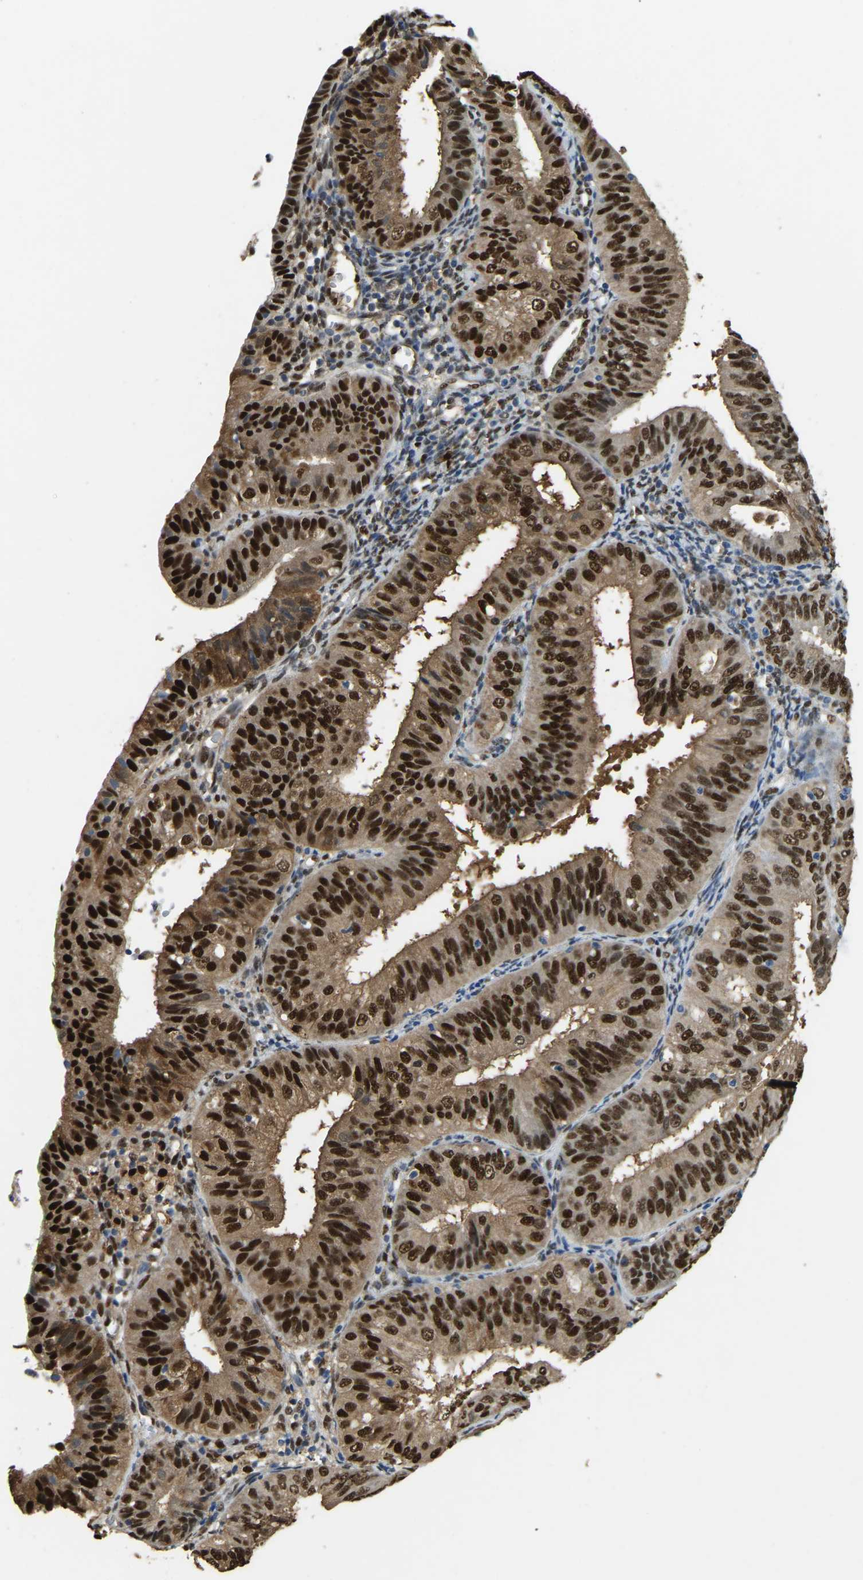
{"staining": {"intensity": "strong", "quantity": ">75%", "location": "cytoplasmic/membranous,nuclear"}, "tissue": "endometrial cancer", "cell_type": "Tumor cells", "image_type": "cancer", "snomed": [{"axis": "morphology", "description": "Adenocarcinoma, NOS"}, {"axis": "topography", "description": "Endometrium"}], "caption": "IHC micrograph of neoplastic tissue: human endometrial cancer stained using immunohistochemistry shows high levels of strong protein expression localized specifically in the cytoplasmic/membranous and nuclear of tumor cells, appearing as a cytoplasmic/membranous and nuclear brown color.", "gene": "NANS", "patient": {"sex": "female", "age": 58}}